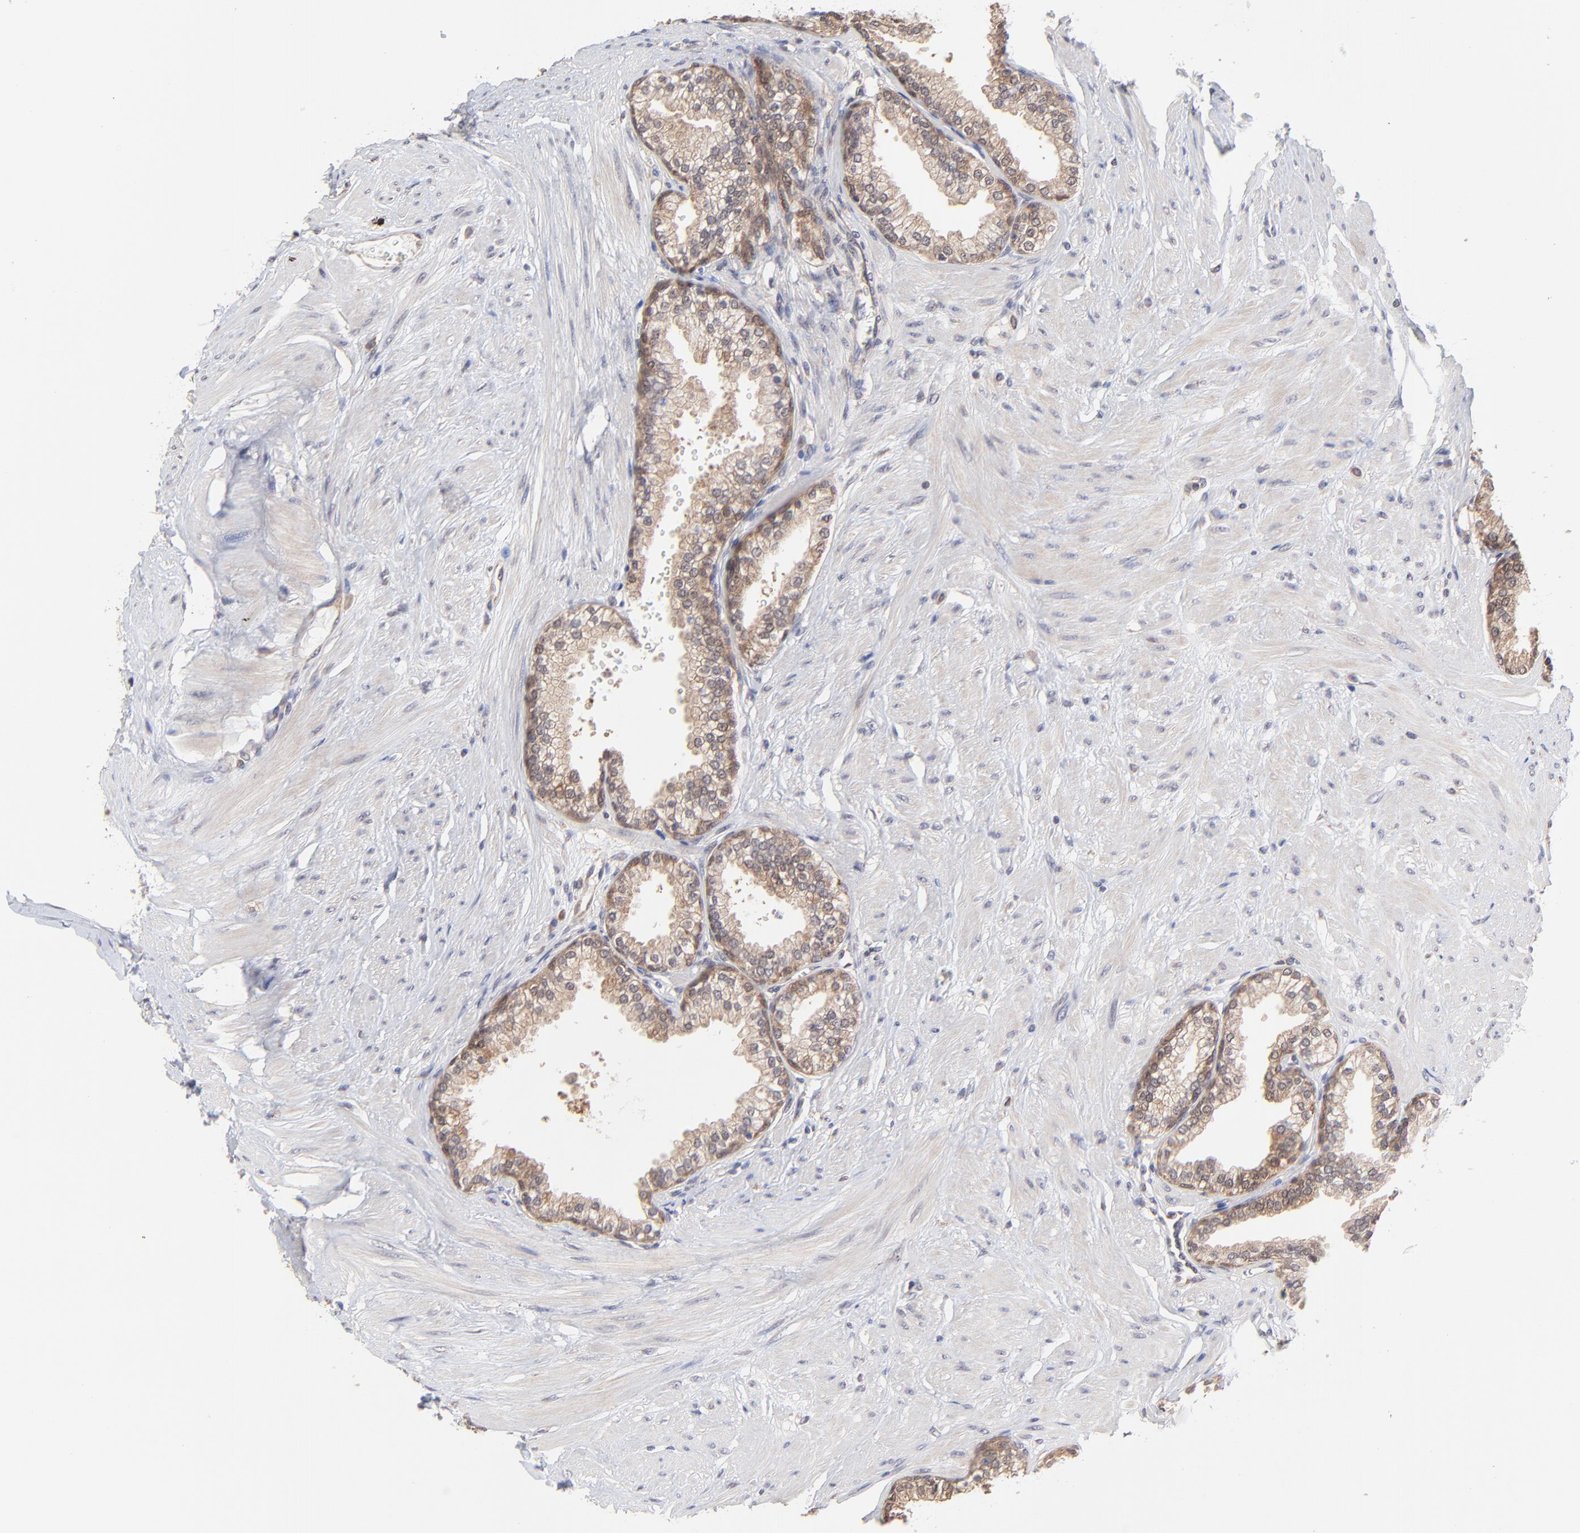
{"staining": {"intensity": "moderate", "quantity": "25%-75%", "location": "cytoplasmic/membranous"}, "tissue": "prostate", "cell_type": "Glandular cells", "image_type": "normal", "snomed": [{"axis": "morphology", "description": "Normal tissue, NOS"}, {"axis": "topography", "description": "Prostate"}], "caption": "Human prostate stained with a brown dye shows moderate cytoplasmic/membranous positive expression in about 25%-75% of glandular cells.", "gene": "GART", "patient": {"sex": "male", "age": 64}}